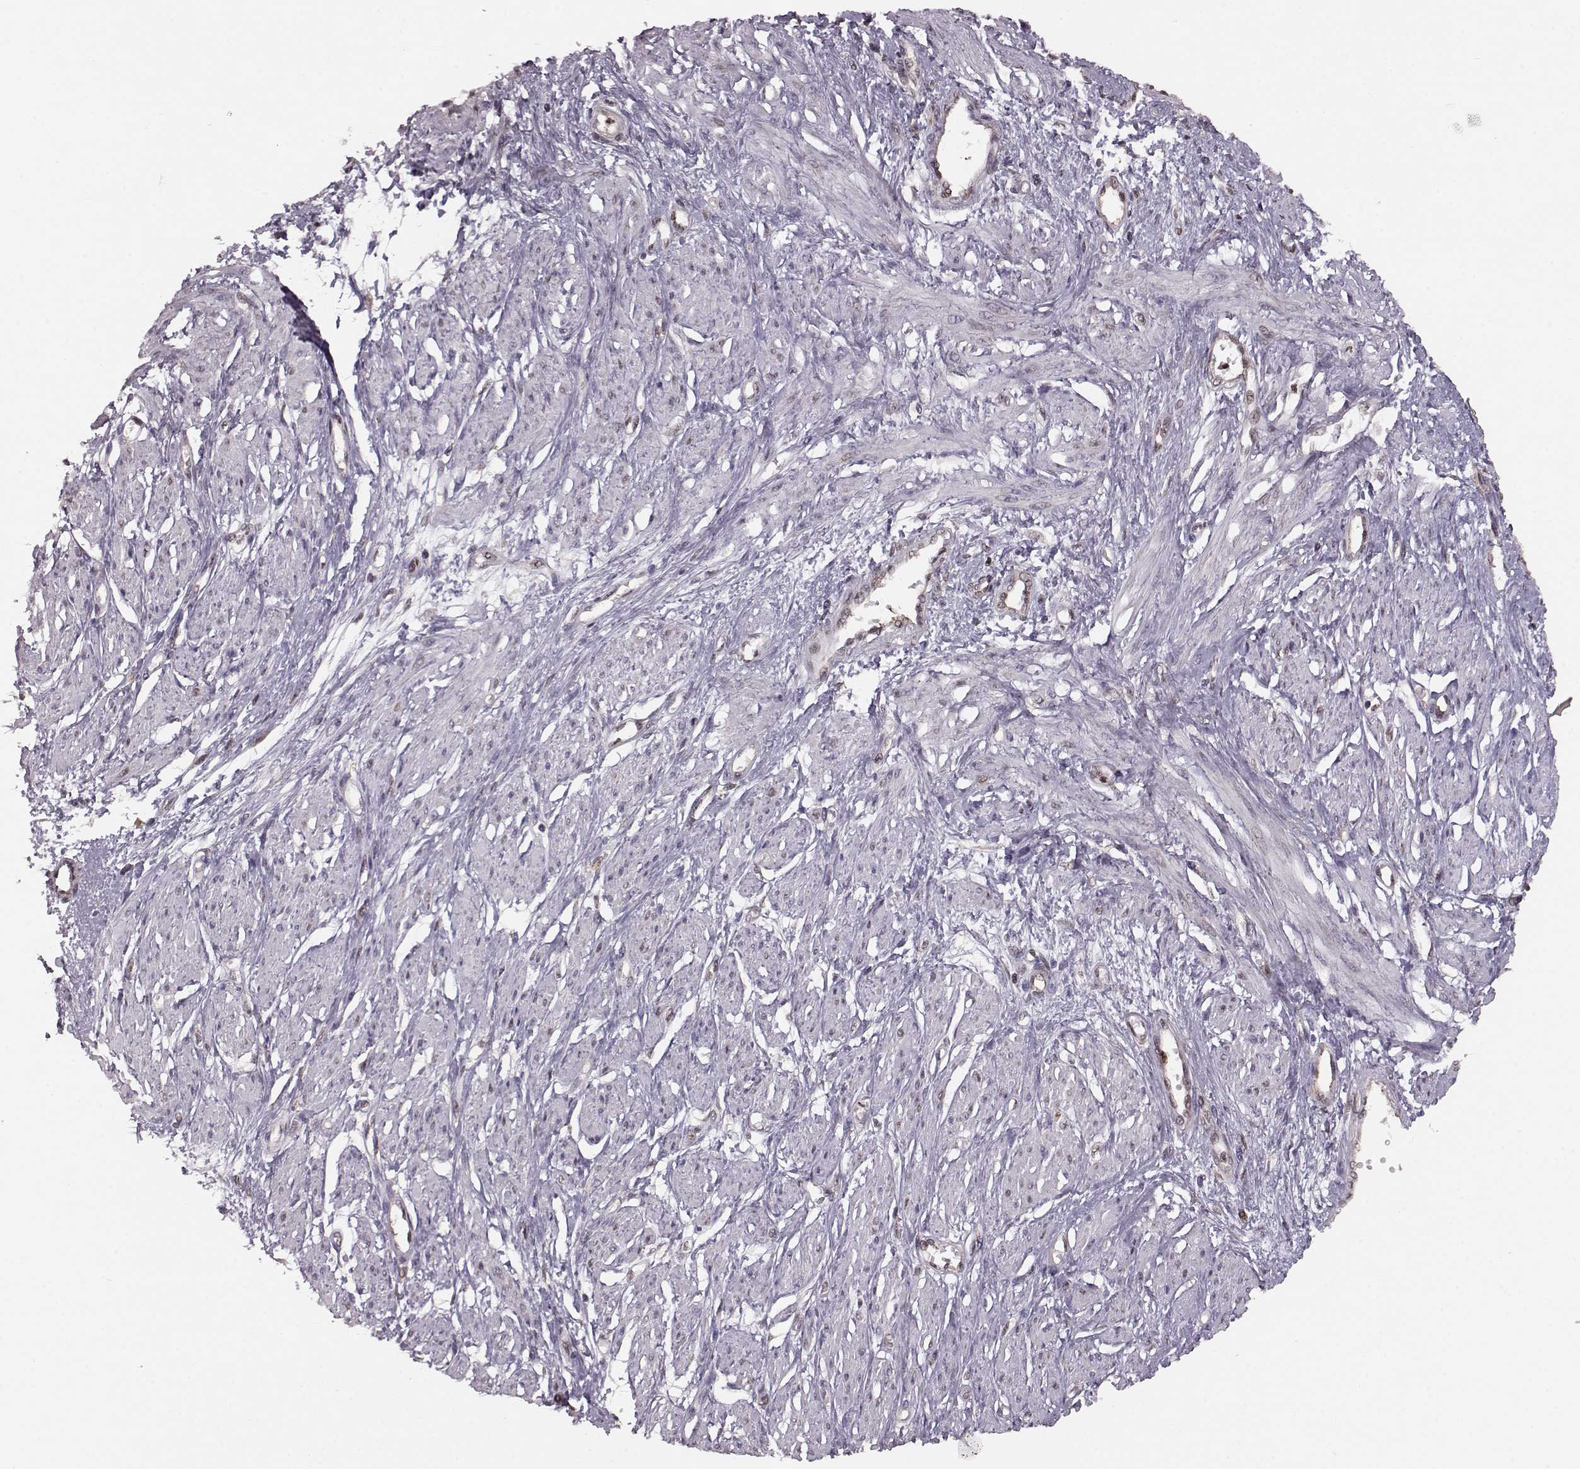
{"staining": {"intensity": "moderate", "quantity": "25%-75%", "location": "nuclear"}, "tissue": "smooth muscle", "cell_type": "Smooth muscle cells", "image_type": "normal", "snomed": [{"axis": "morphology", "description": "Normal tissue, NOS"}, {"axis": "topography", "description": "Smooth muscle"}, {"axis": "topography", "description": "Uterus"}], "caption": "IHC of normal human smooth muscle reveals medium levels of moderate nuclear expression in about 25%-75% of smooth muscle cells. The staining is performed using DAB (3,3'-diaminobenzidine) brown chromogen to label protein expression. The nuclei are counter-stained blue using hematoxylin.", "gene": "KLF6", "patient": {"sex": "female", "age": 39}}